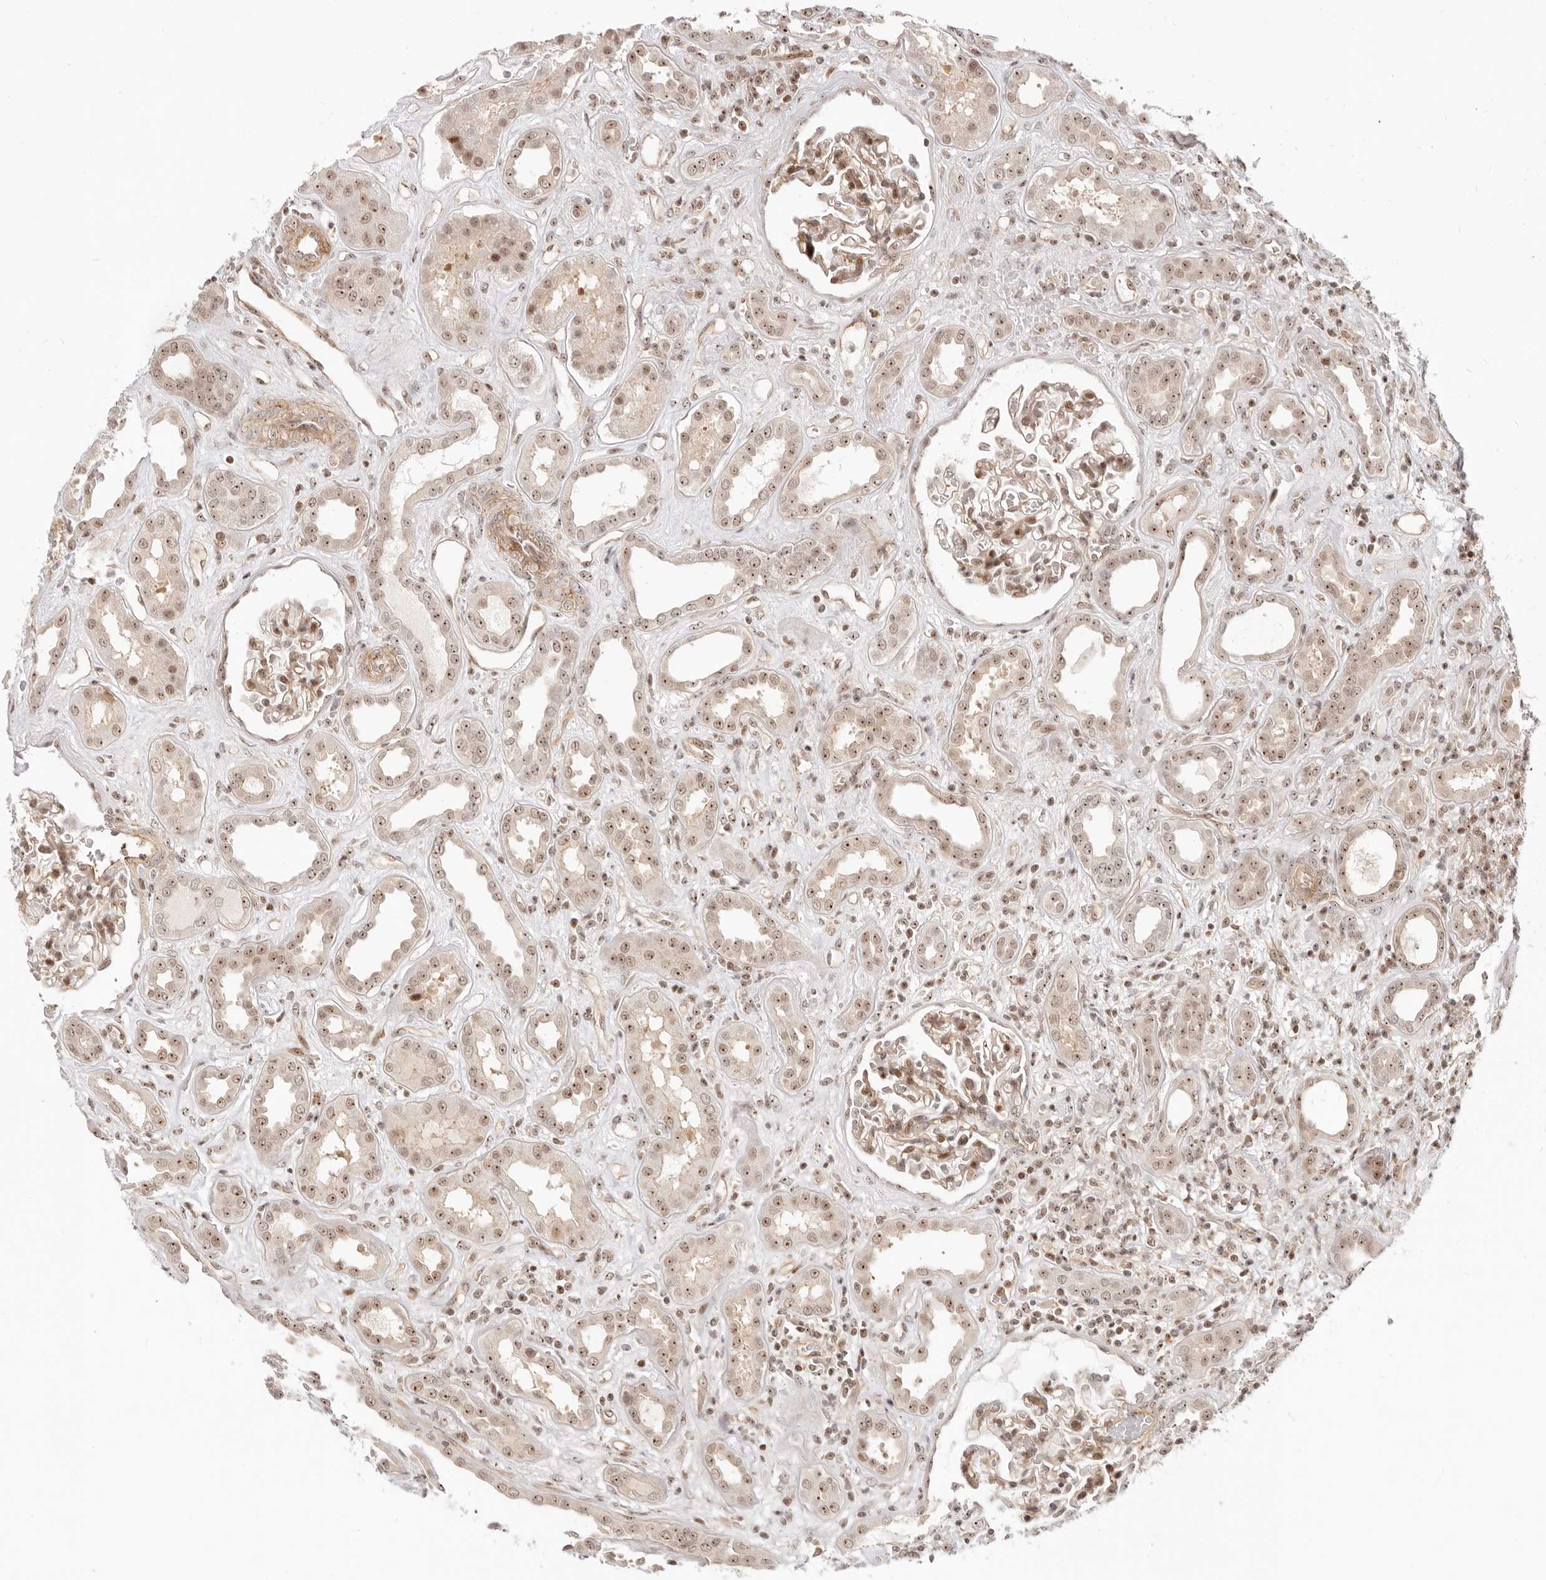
{"staining": {"intensity": "moderate", "quantity": ">75%", "location": "cytoplasmic/membranous,nuclear"}, "tissue": "kidney", "cell_type": "Cells in glomeruli", "image_type": "normal", "snomed": [{"axis": "morphology", "description": "Normal tissue, NOS"}, {"axis": "topography", "description": "Kidney"}], "caption": "A high-resolution micrograph shows immunohistochemistry staining of benign kidney, which exhibits moderate cytoplasmic/membranous,nuclear positivity in about >75% of cells in glomeruli. (Stains: DAB (3,3'-diaminobenzidine) in brown, nuclei in blue, Microscopy: brightfield microscopy at high magnification).", "gene": "BAP1", "patient": {"sex": "male", "age": 59}}